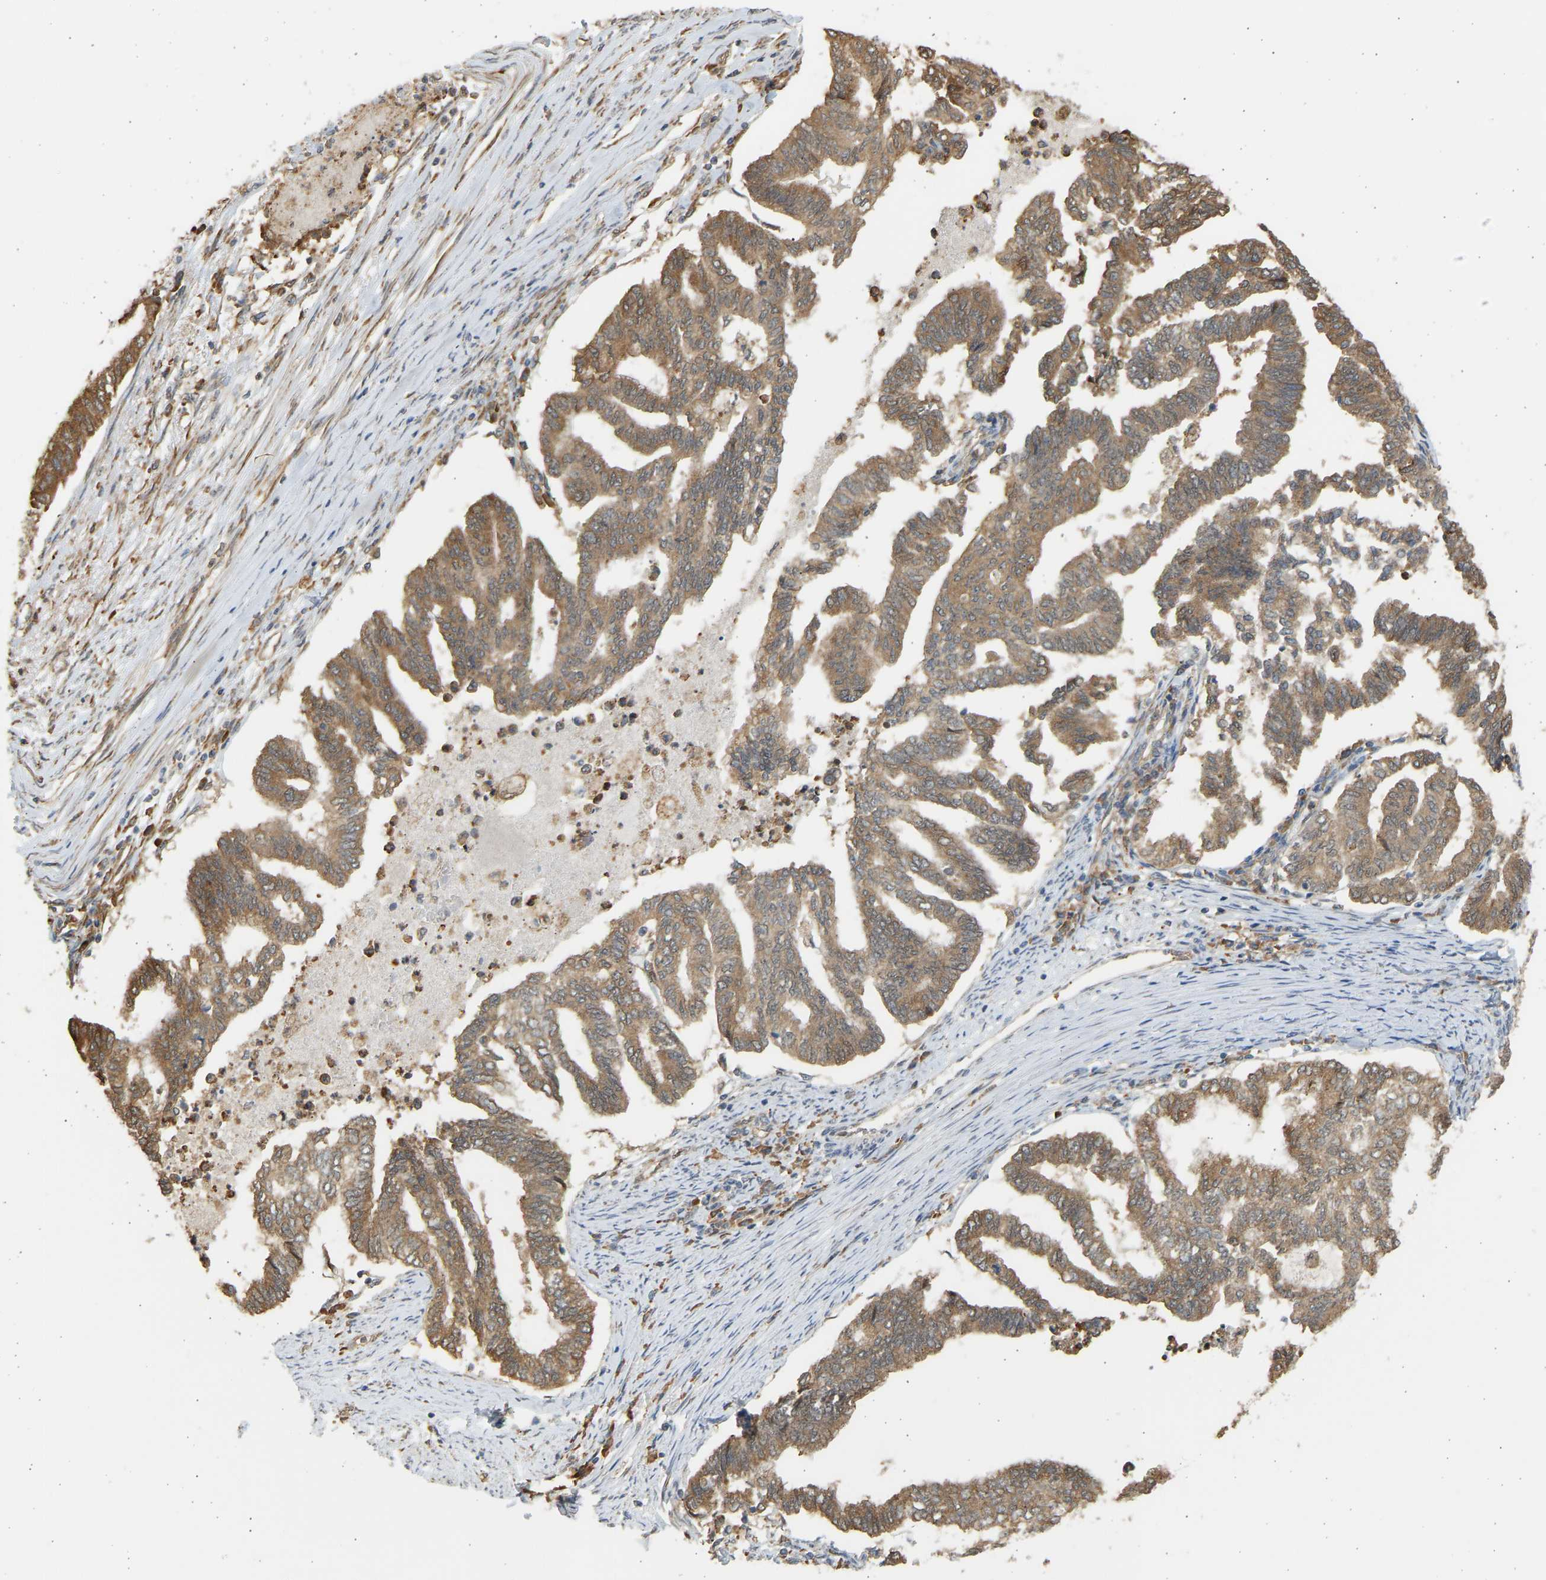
{"staining": {"intensity": "moderate", "quantity": ">75%", "location": "cytoplasmic/membranous"}, "tissue": "endometrial cancer", "cell_type": "Tumor cells", "image_type": "cancer", "snomed": [{"axis": "morphology", "description": "Adenocarcinoma, NOS"}, {"axis": "topography", "description": "Endometrium"}], "caption": "Immunohistochemistry (IHC) image of endometrial cancer (adenocarcinoma) stained for a protein (brown), which reveals medium levels of moderate cytoplasmic/membranous expression in approximately >75% of tumor cells.", "gene": "B4GALT6", "patient": {"sex": "female", "age": 79}}